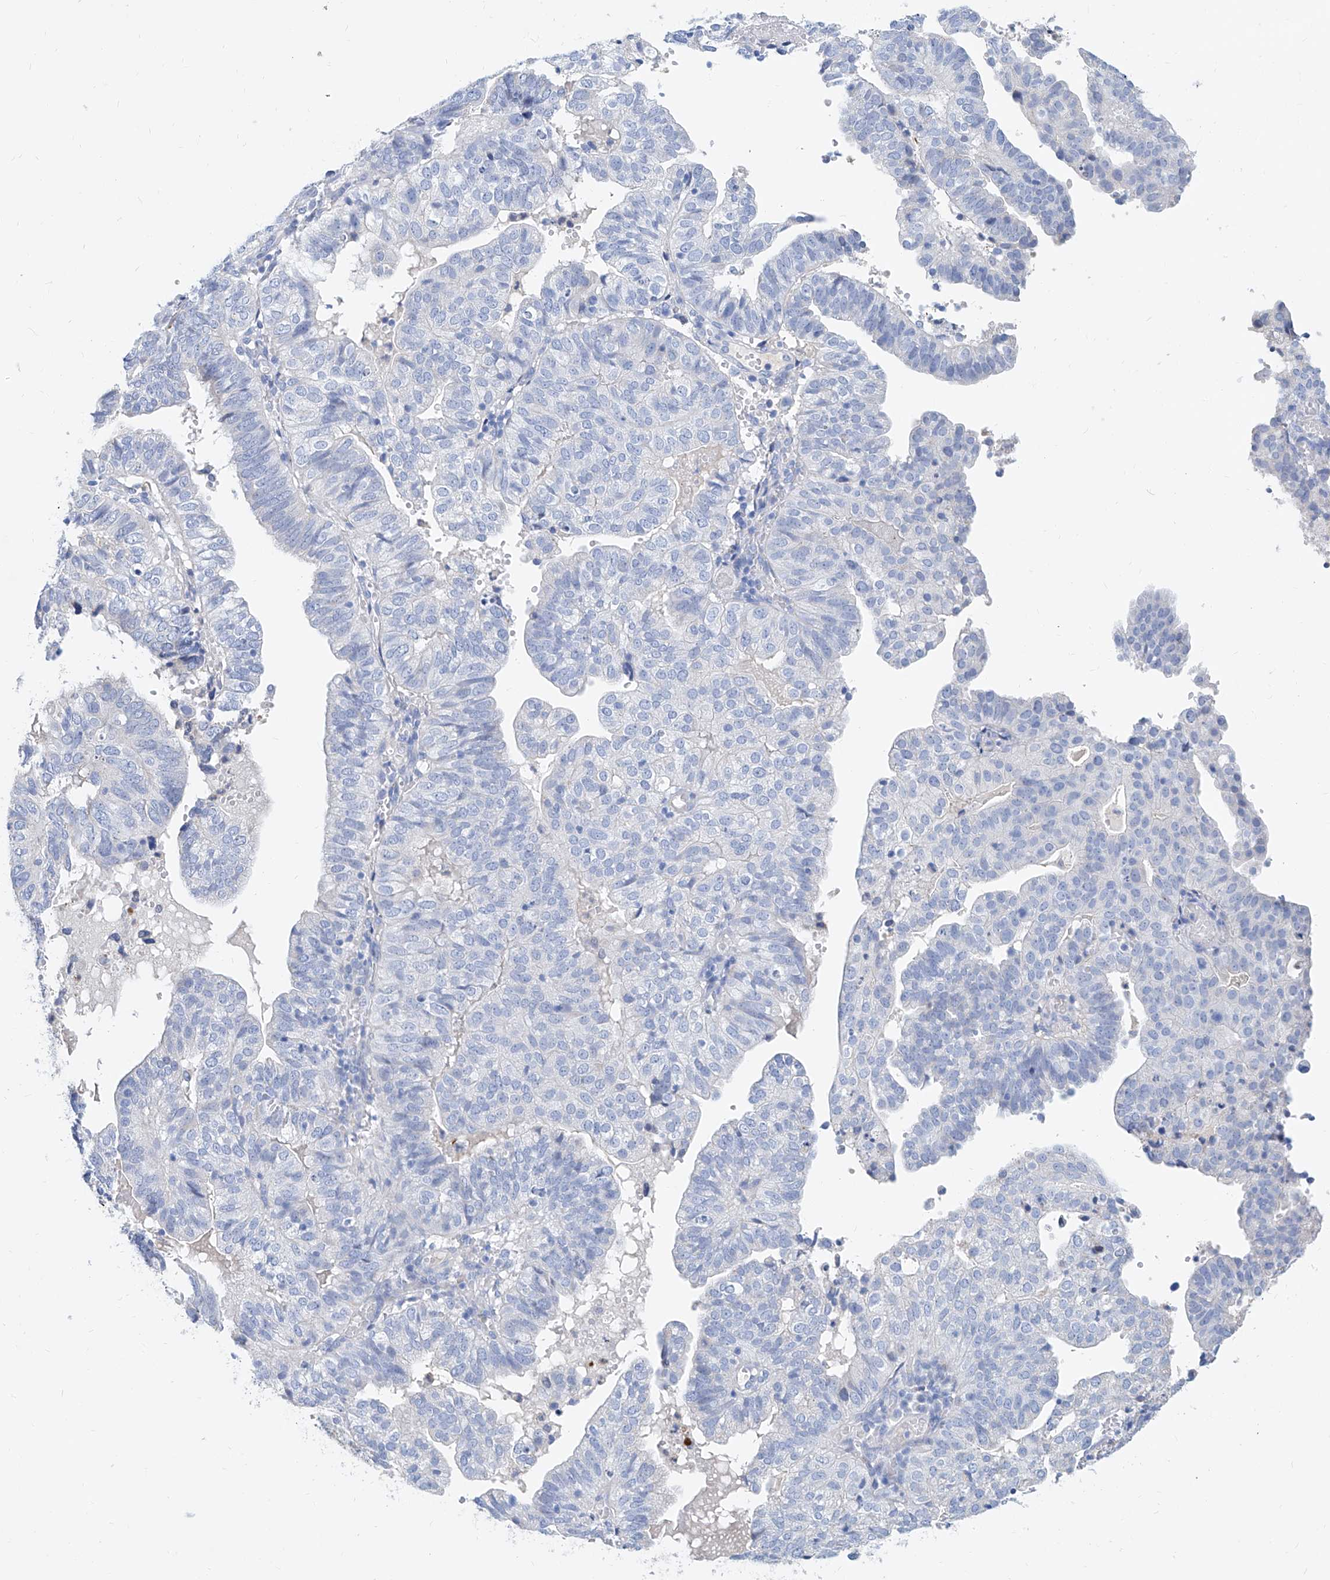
{"staining": {"intensity": "negative", "quantity": "none", "location": "none"}, "tissue": "endometrial cancer", "cell_type": "Tumor cells", "image_type": "cancer", "snomed": [{"axis": "morphology", "description": "Adenocarcinoma, NOS"}, {"axis": "topography", "description": "Uterus"}], "caption": "This micrograph is of endometrial adenocarcinoma stained with immunohistochemistry to label a protein in brown with the nuclei are counter-stained blue. There is no positivity in tumor cells. (Immunohistochemistry, brightfield microscopy, high magnification).", "gene": "SLC25A29", "patient": {"sex": "female", "age": 77}}